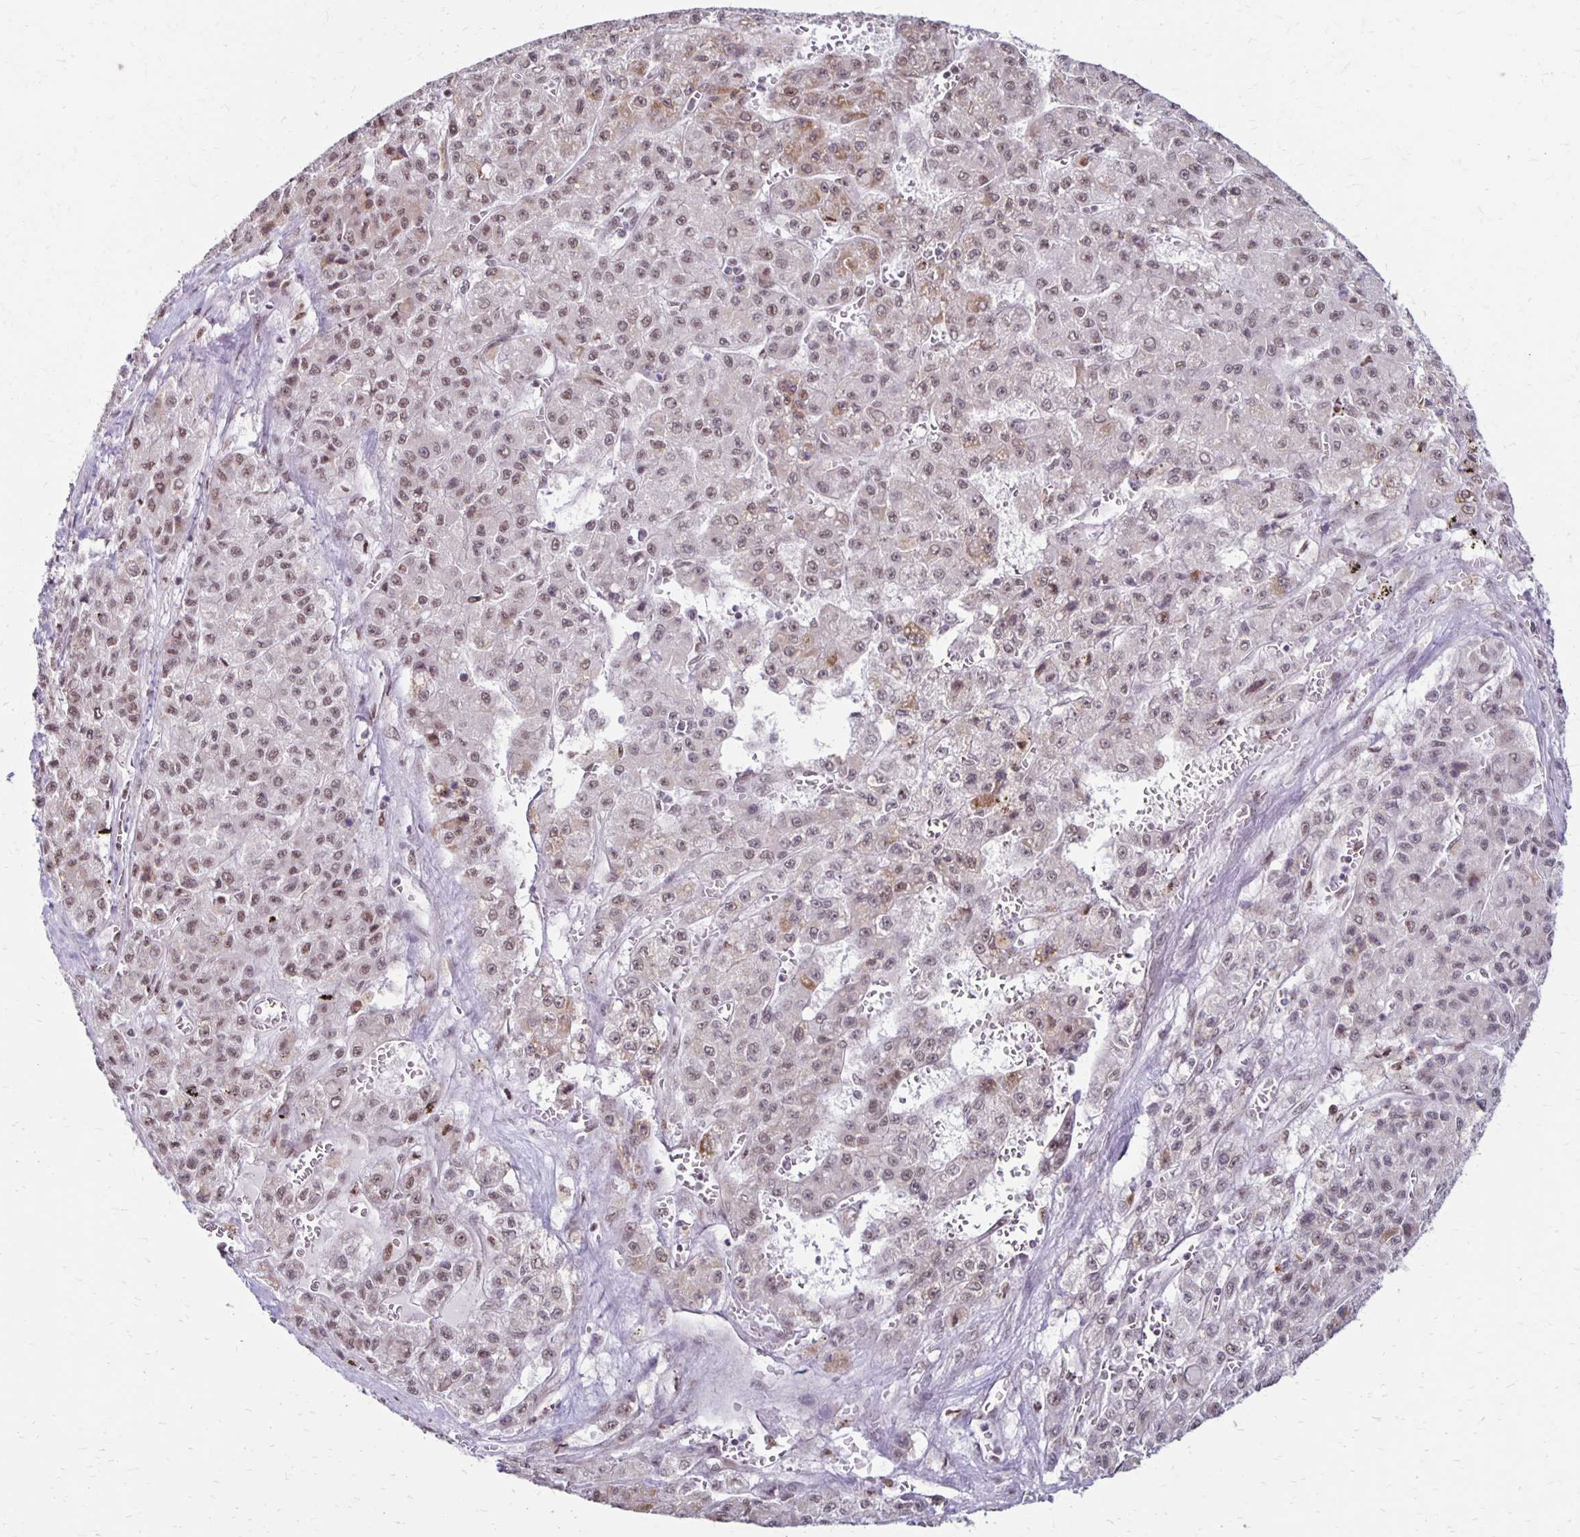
{"staining": {"intensity": "weak", "quantity": ">75%", "location": "nuclear"}, "tissue": "liver cancer", "cell_type": "Tumor cells", "image_type": "cancer", "snomed": [{"axis": "morphology", "description": "Carcinoma, Hepatocellular, NOS"}, {"axis": "topography", "description": "Liver"}], "caption": "Liver hepatocellular carcinoma was stained to show a protein in brown. There is low levels of weak nuclear expression in about >75% of tumor cells.", "gene": "DAGLA", "patient": {"sex": "male", "age": 70}}